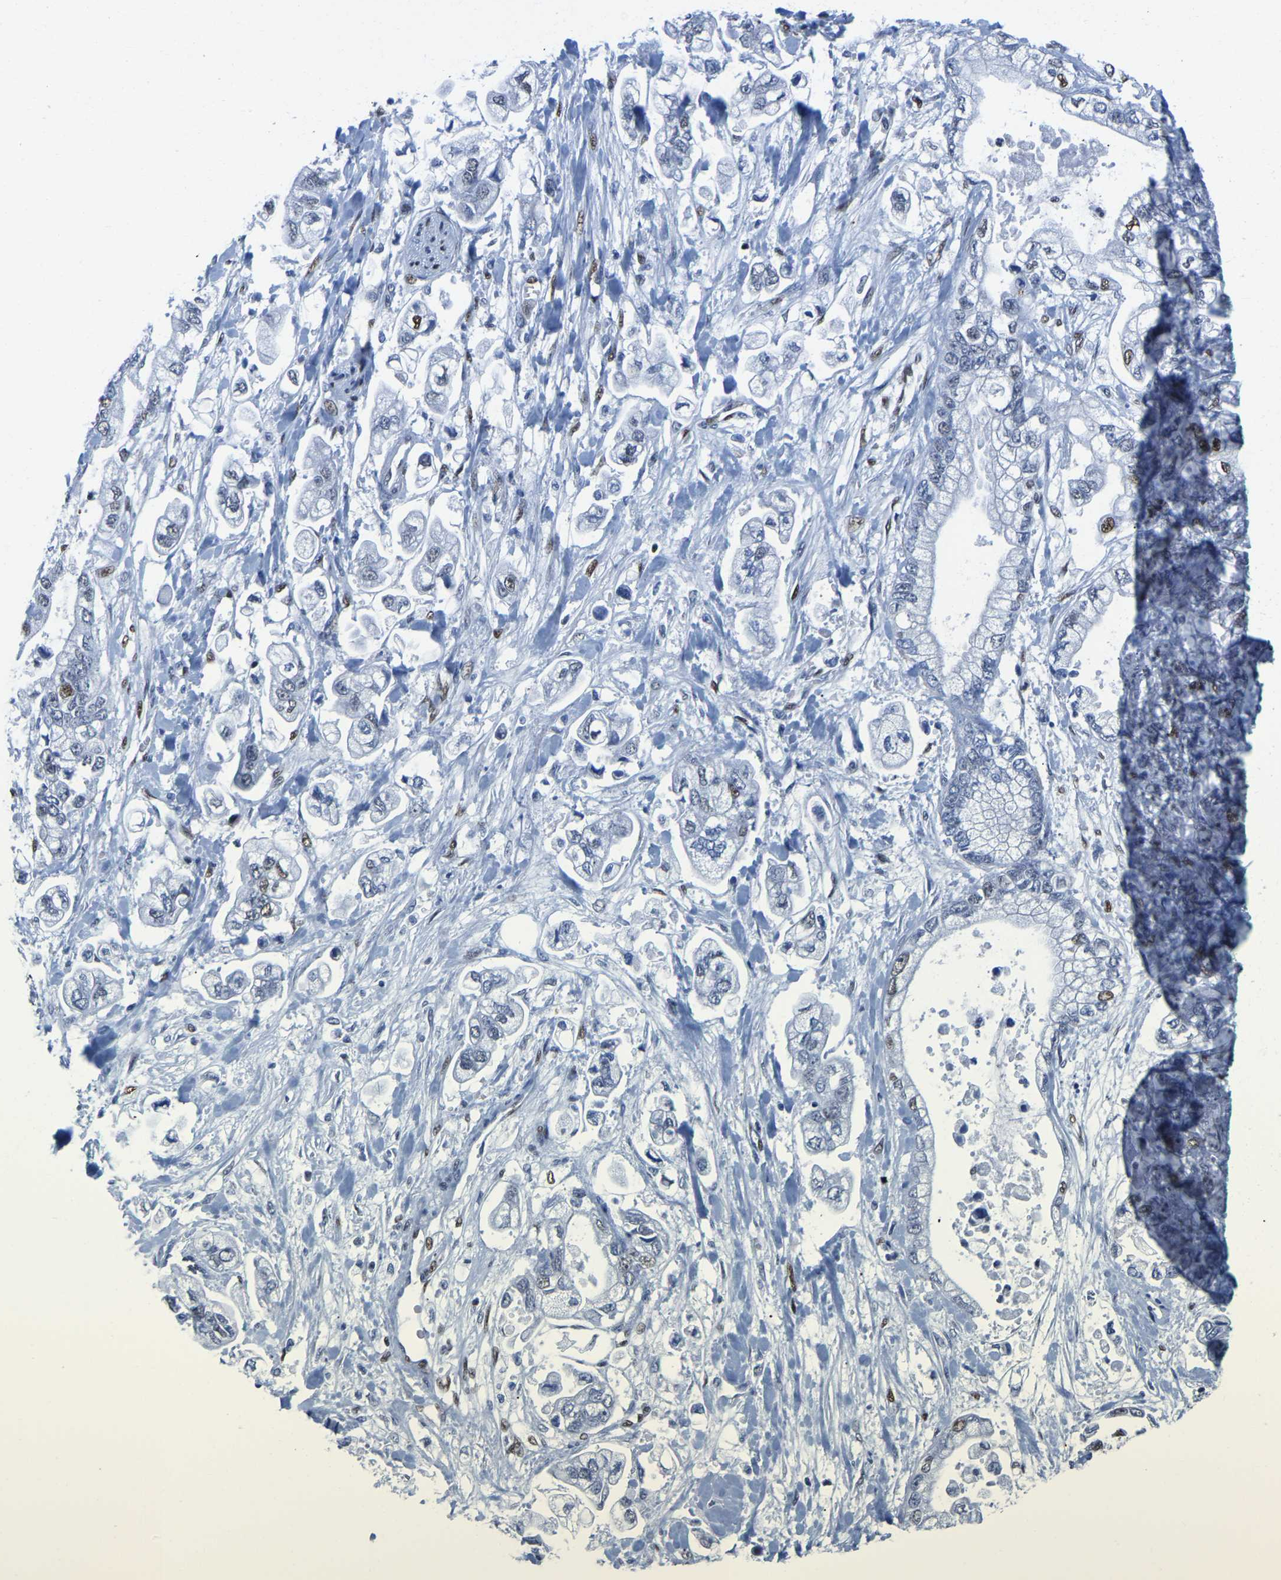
{"staining": {"intensity": "moderate", "quantity": "<25%", "location": "nuclear"}, "tissue": "stomach cancer", "cell_type": "Tumor cells", "image_type": "cancer", "snomed": [{"axis": "morphology", "description": "Normal tissue, NOS"}, {"axis": "morphology", "description": "Adenocarcinoma, NOS"}, {"axis": "topography", "description": "Stomach"}], "caption": "IHC image of stomach cancer stained for a protein (brown), which reveals low levels of moderate nuclear positivity in approximately <25% of tumor cells.", "gene": "UBA1", "patient": {"sex": "male", "age": 62}}